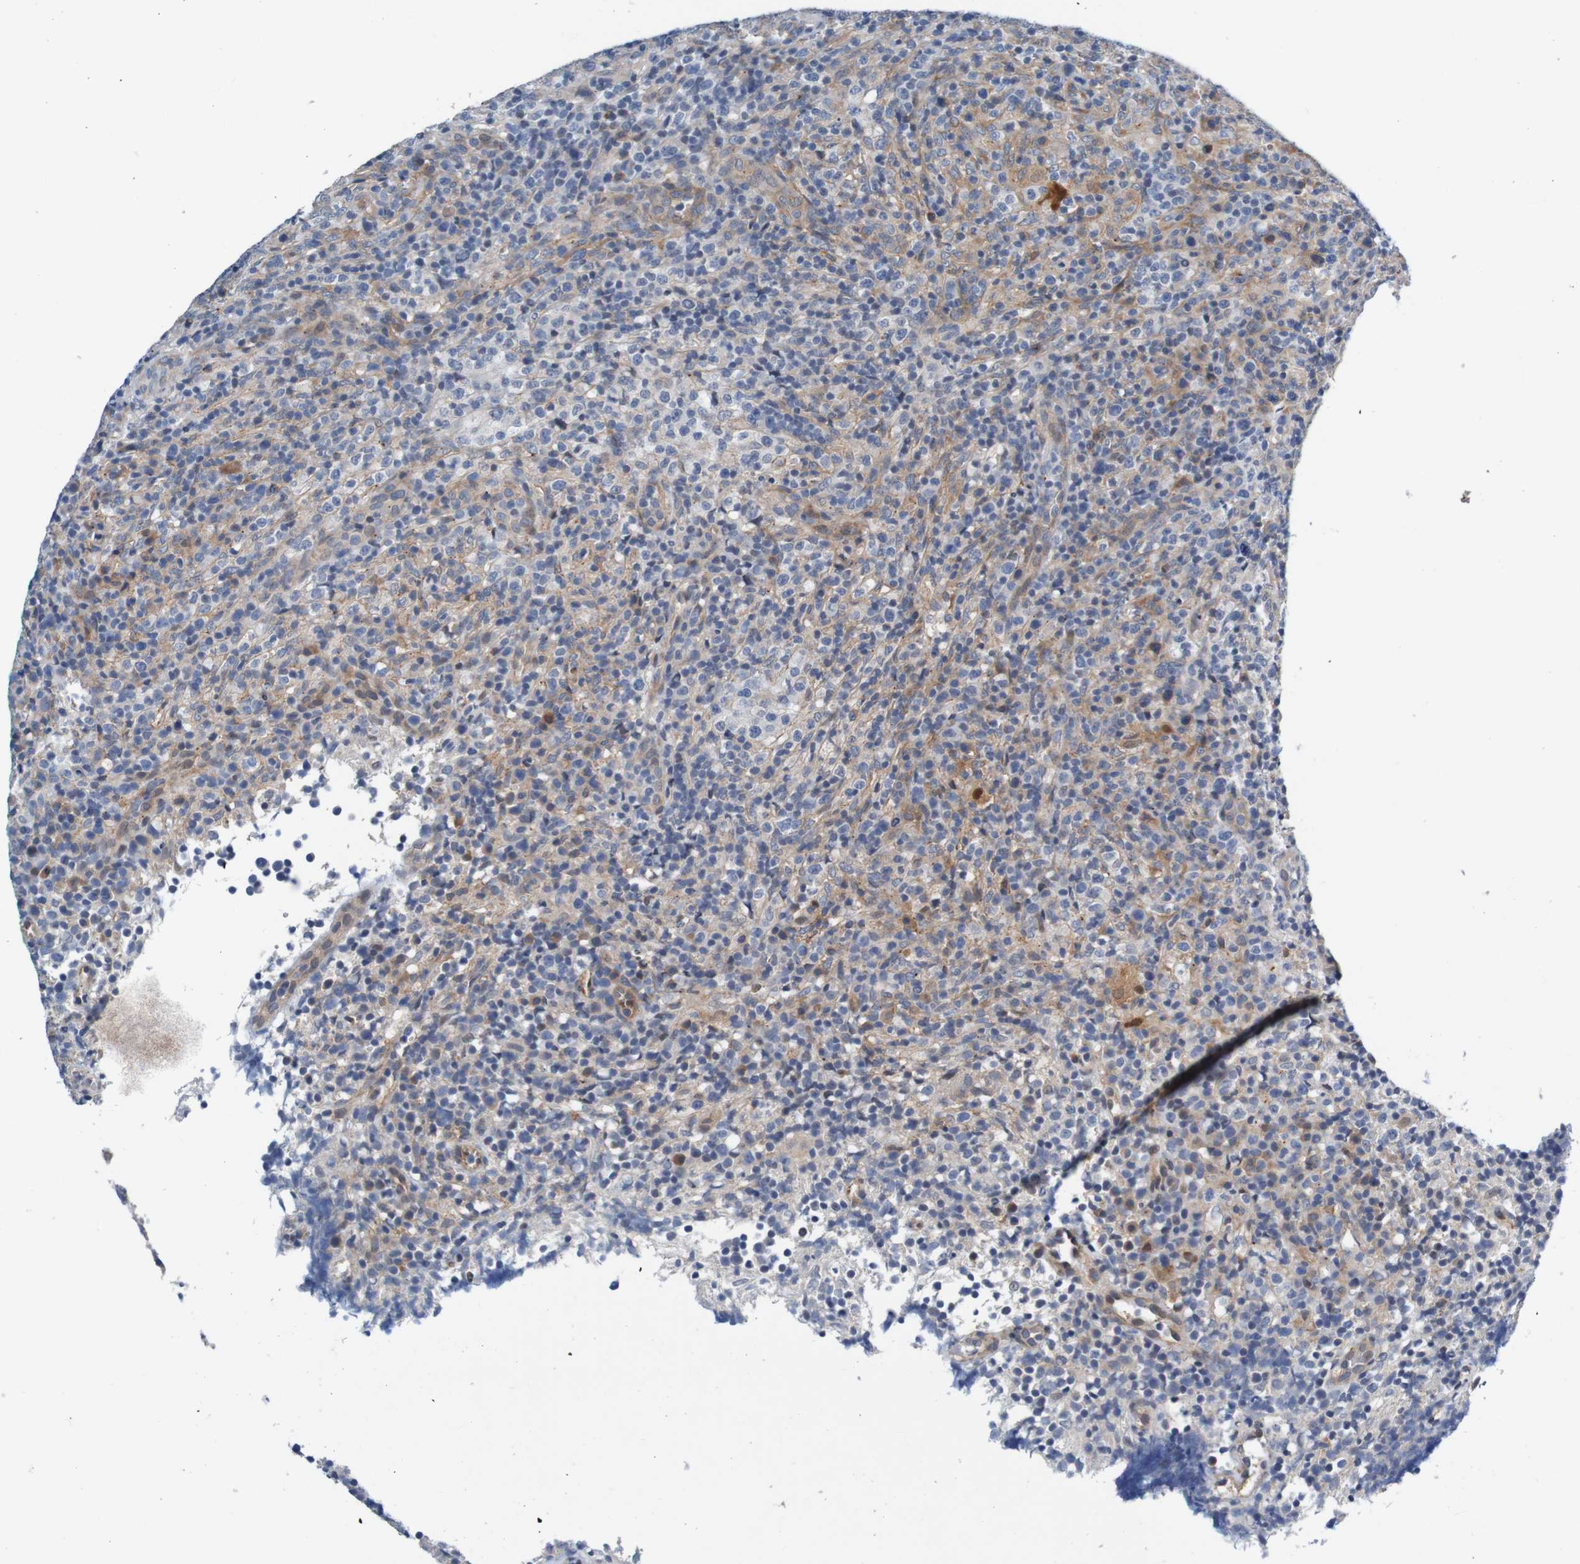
{"staining": {"intensity": "weak", "quantity": ">75%", "location": "cytoplasmic/membranous"}, "tissue": "lymphoma", "cell_type": "Tumor cells", "image_type": "cancer", "snomed": [{"axis": "morphology", "description": "Malignant lymphoma, non-Hodgkin's type, High grade"}, {"axis": "topography", "description": "Lymph node"}], "caption": "Weak cytoplasmic/membranous staining is appreciated in approximately >75% of tumor cells in high-grade malignant lymphoma, non-Hodgkin's type.", "gene": "CPED1", "patient": {"sex": "female", "age": 76}}